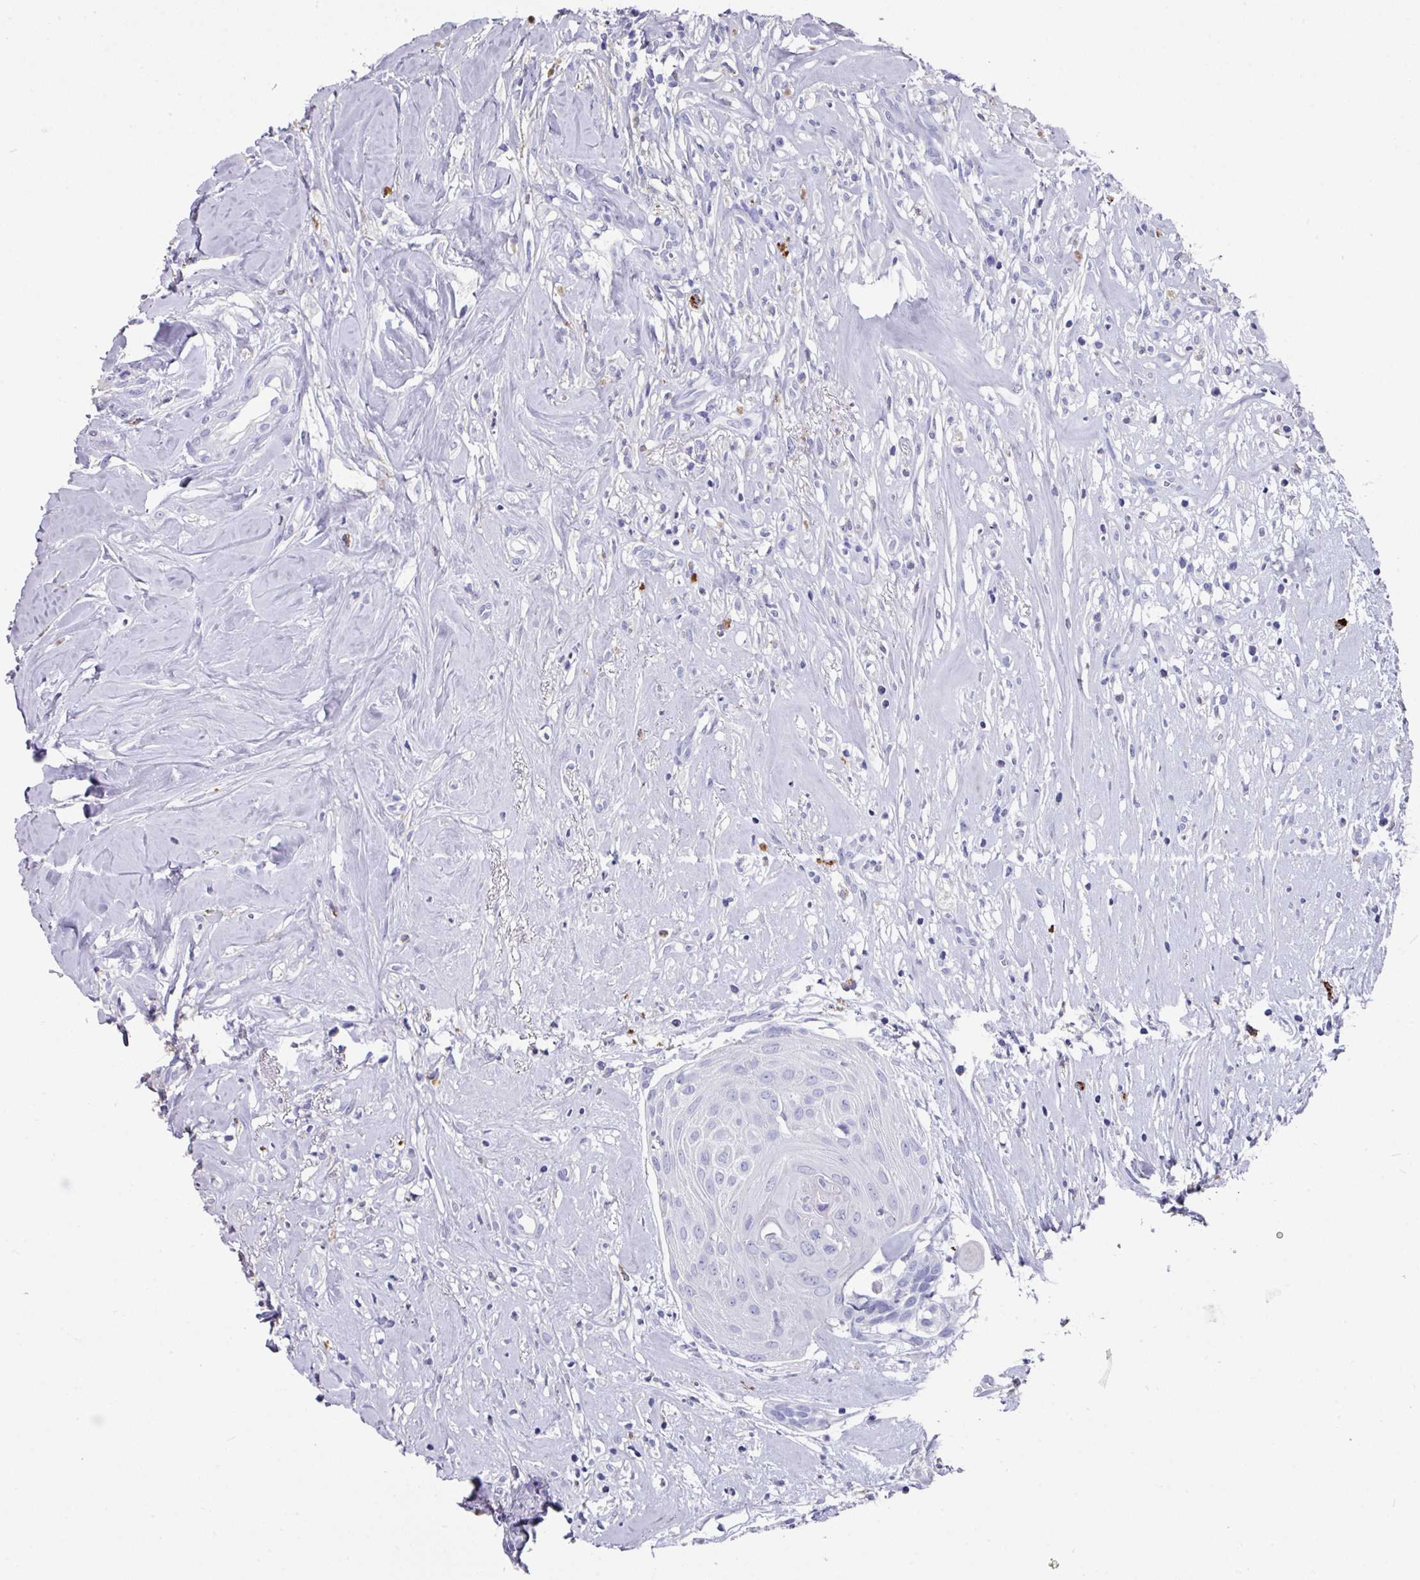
{"staining": {"intensity": "negative", "quantity": "none", "location": "none"}, "tissue": "head and neck cancer", "cell_type": "Tumor cells", "image_type": "cancer", "snomed": [{"axis": "morphology", "description": "Adenocarcinoma, NOS"}, {"axis": "topography", "description": "Subcutis"}, {"axis": "topography", "description": "Head-Neck"}], "caption": "This is an immunohistochemistry histopathology image of head and neck cancer. There is no expression in tumor cells.", "gene": "CPVL", "patient": {"sex": "female", "age": 73}}